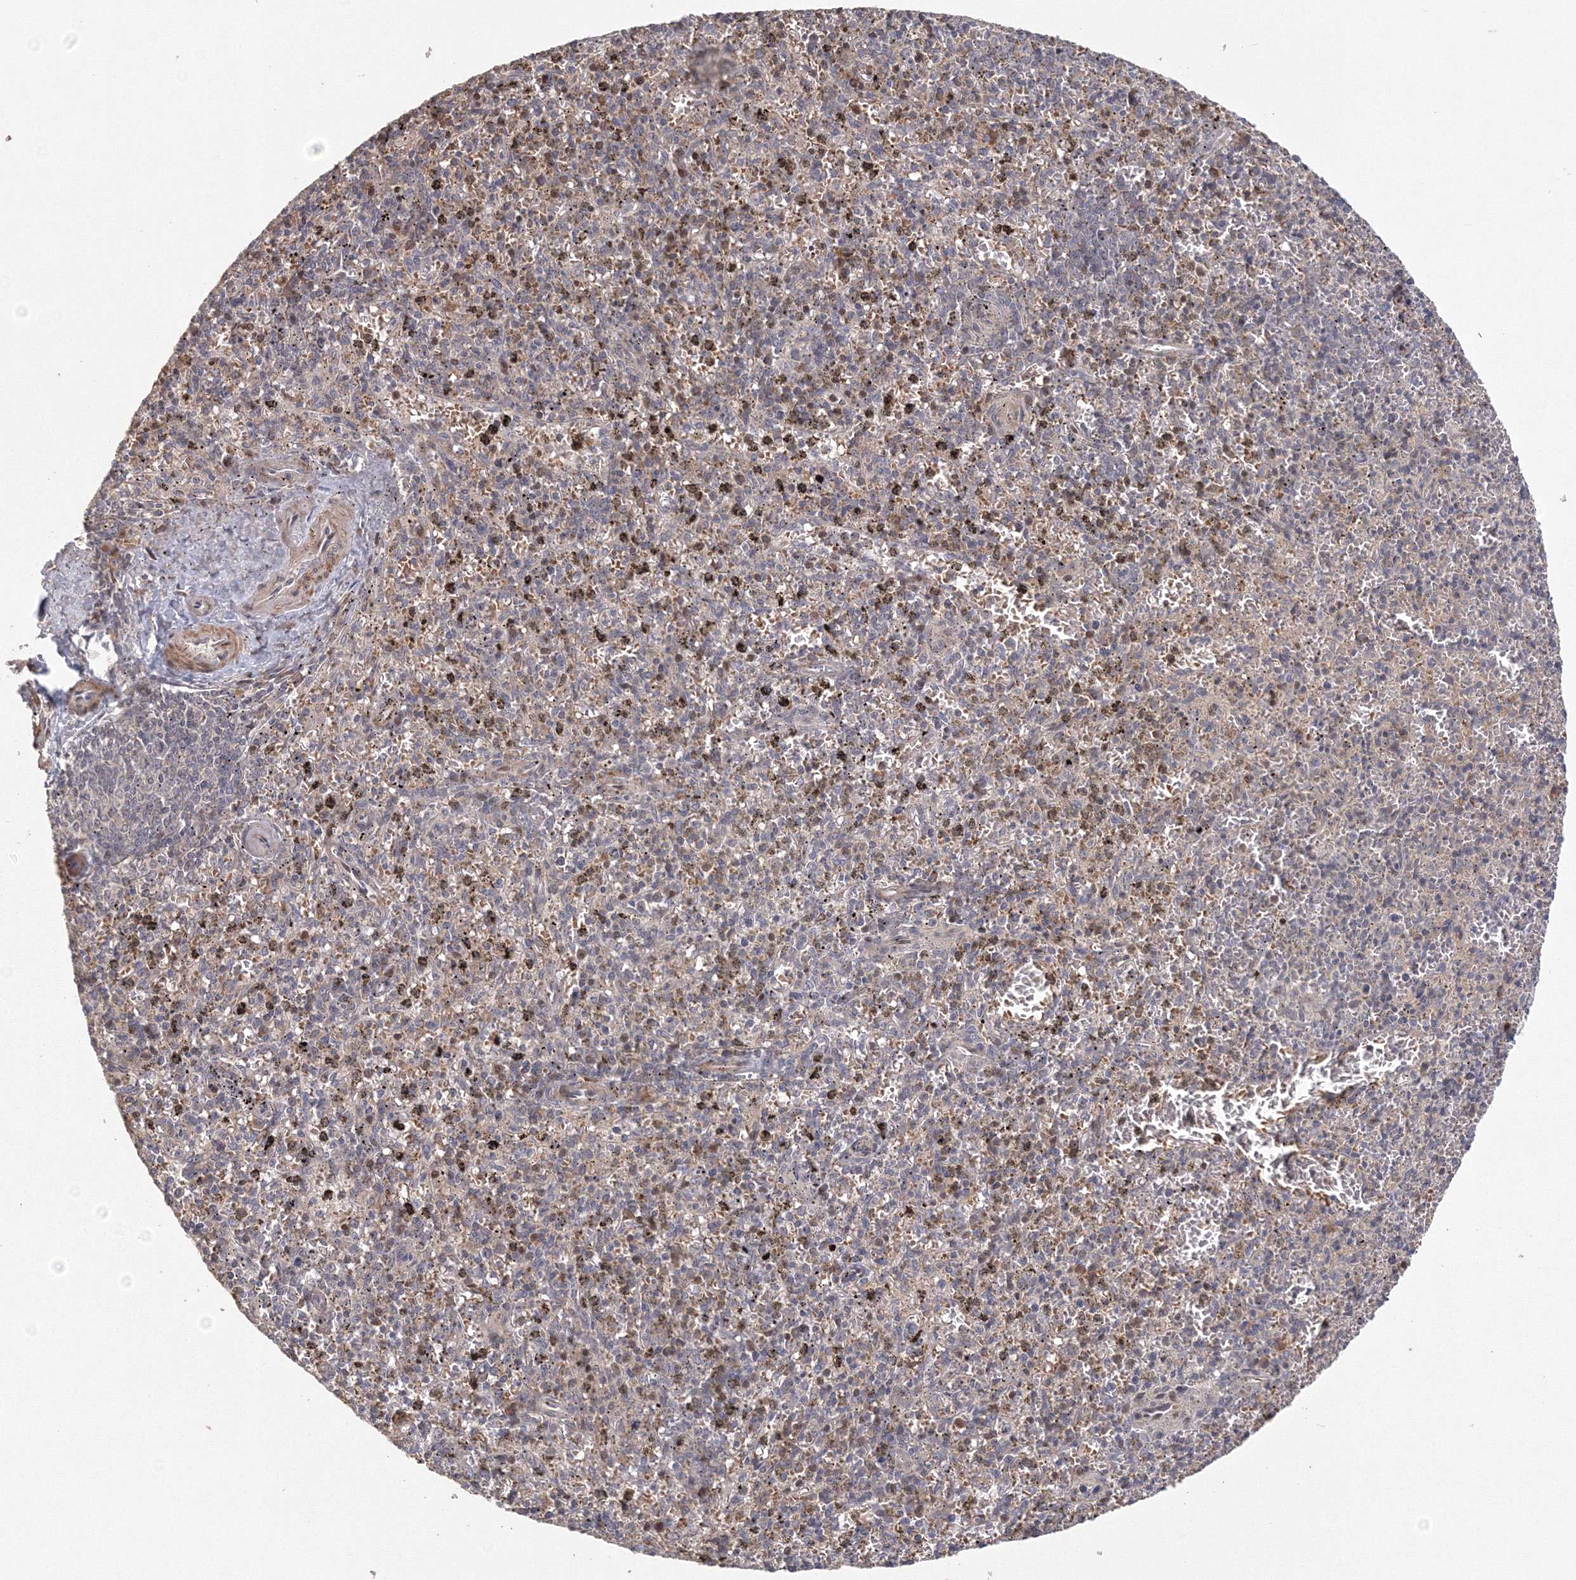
{"staining": {"intensity": "weak", "quantity": "<25%", "location": "nuclear"}, "tissue": "spleen", "cell_type": "Cells in red pulp", "image_type": "normal", "snomed": [{"axis": "morphology", "description": "Normal tissue, NOS"}, {"axis": "topography", "description": "Spleen"}], "caption": "Image shows no significant protein staining in cells in red pulp of normal spleen. Nuclei are stained in blue.", "gene": "TACC2", "patient": {"sex": "male", "age": 72}}